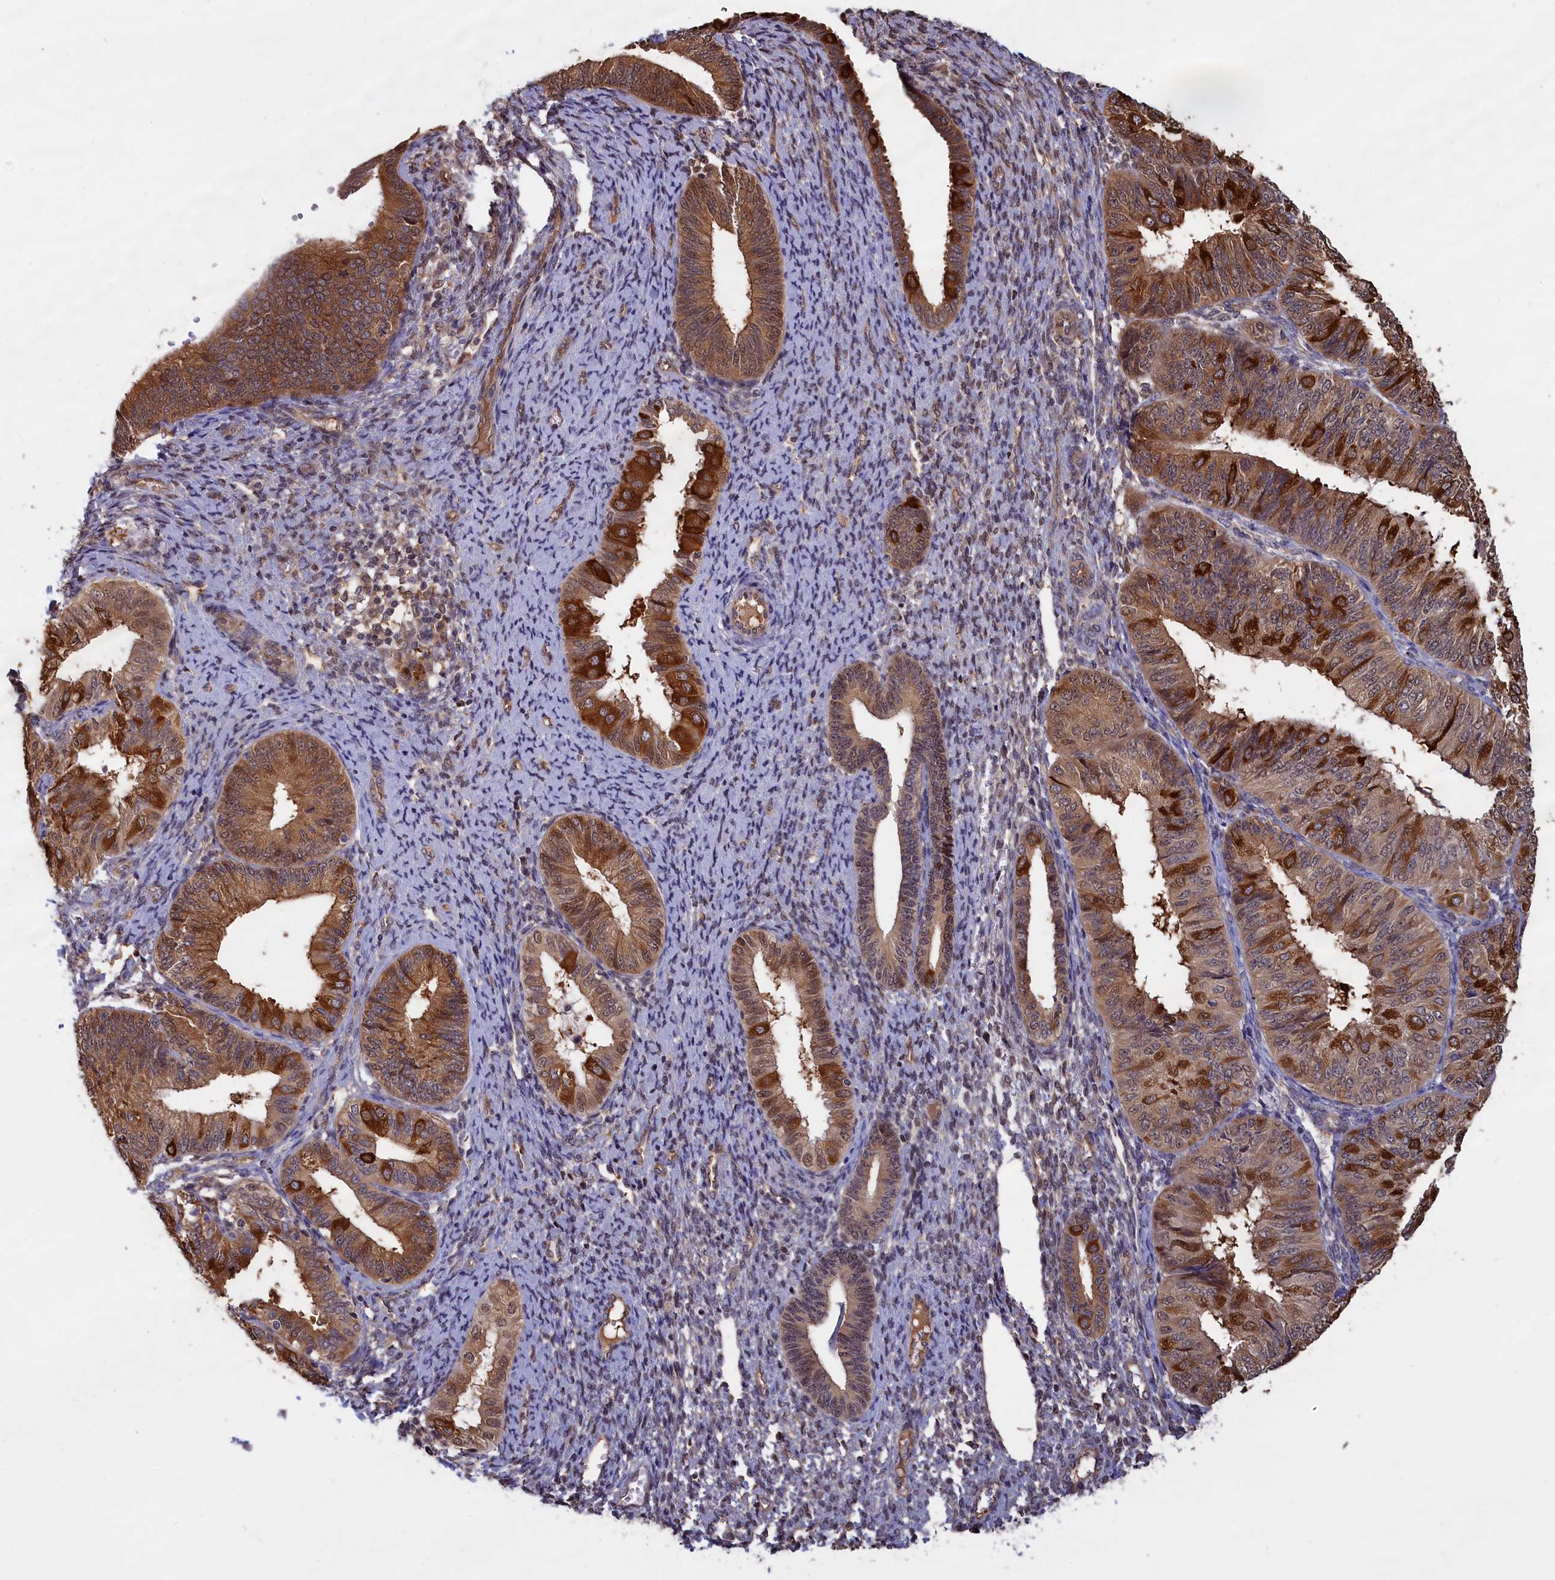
{"staining": {"intensity": "strong", "quantity": "25%-75%", "location": "cytoplasmic/membranous,nuclear"}, "tissue": "endometrial cancer", "cell_type": "Tumor cells", "image_type": "cancer", "snomed": [{"axis": "morphology", "description": "Adenocarcinoma, NOS"}, {"axis": "topography", "description": "Endometrium"}], "caption": "Immunohistochemical staining of endometrial adenocarcinoma reveals high levels of strong cytoplasmic/membranous and nuclear staining in approximately 25%-75% of tumor cells.", "gene": "ABCC8", "patient": {"sex": "female", "age": 58}}